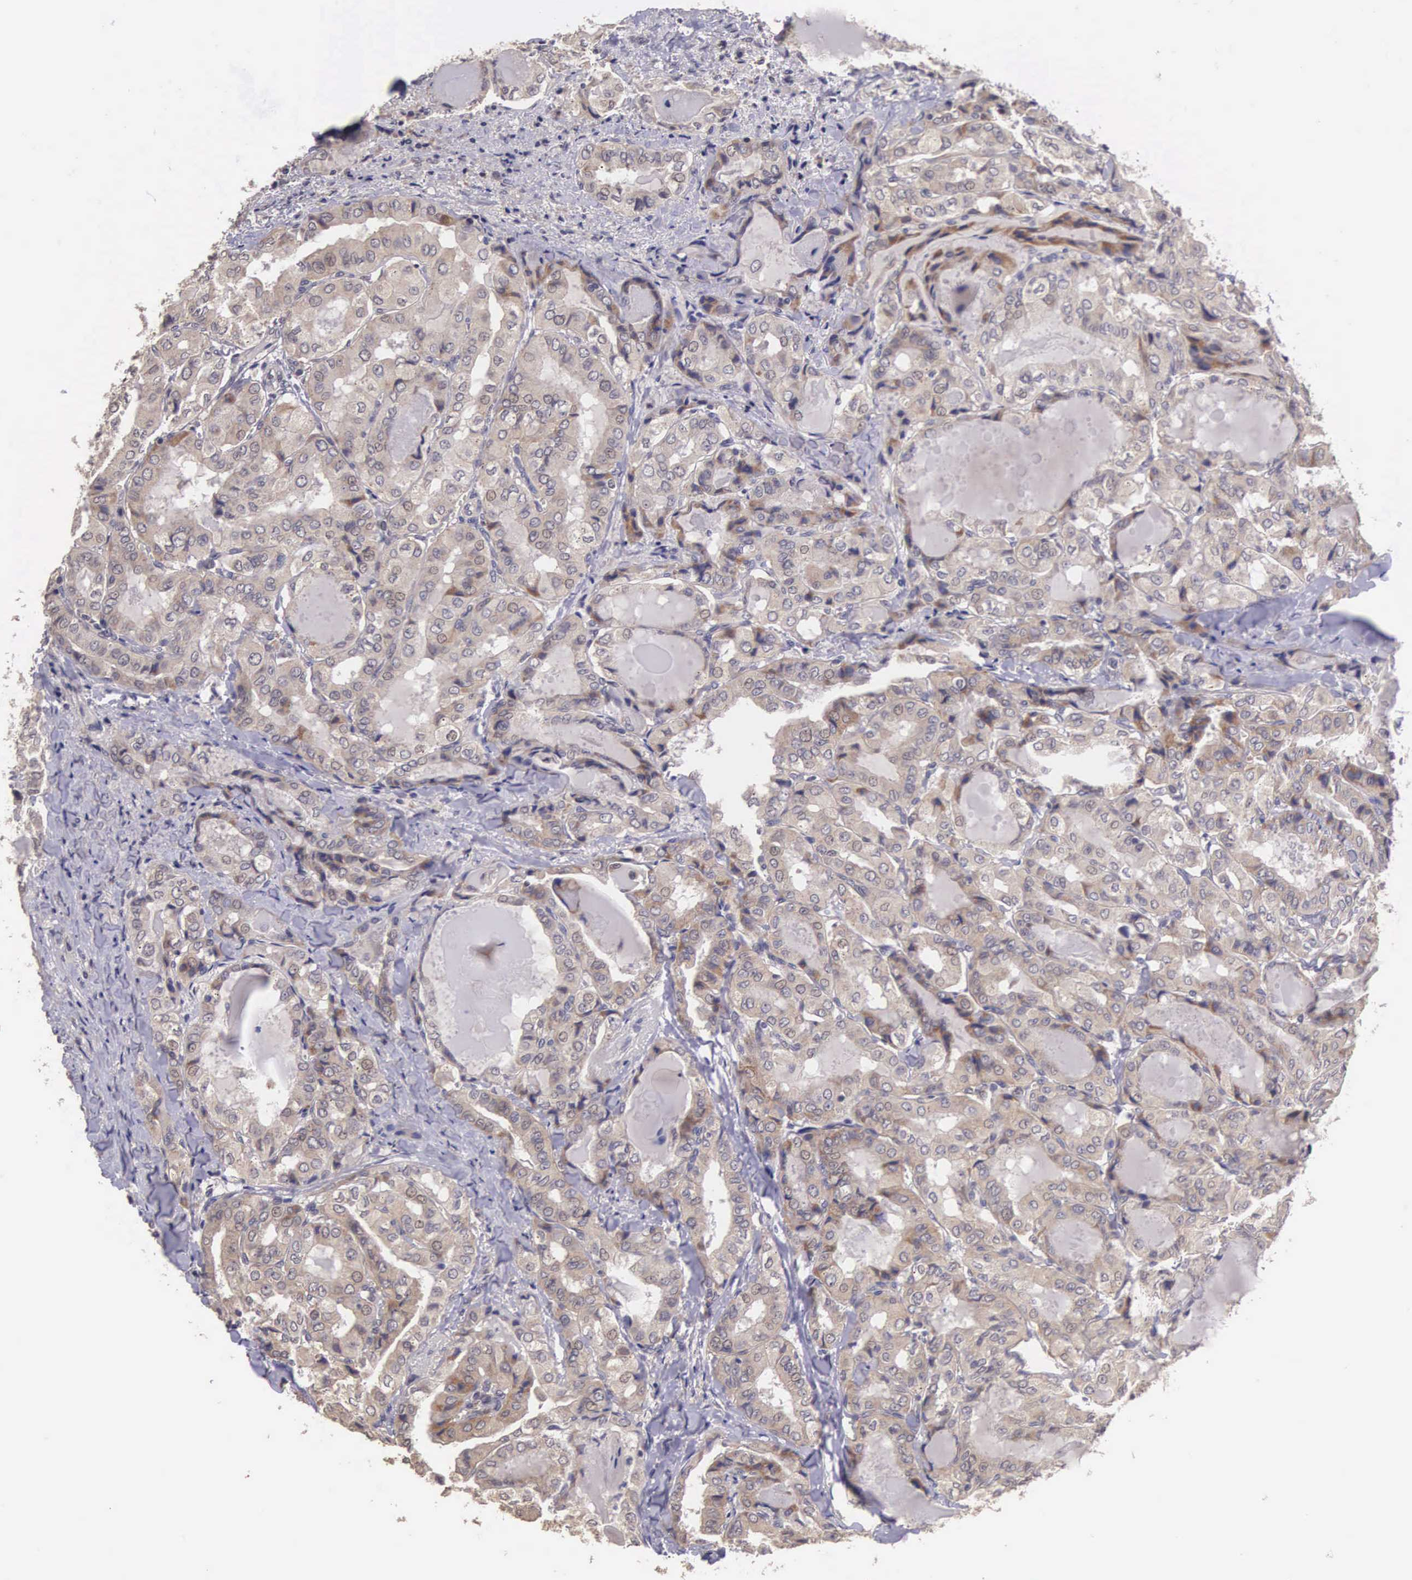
{"staining": {"intensity": "weak", "quantity": "25%-75%", "location": "cytoplasmic/membranous"}, "tissue": "thyroid cancer", "cell_type": "Tumor cells", "image_type": "cancer", "snomed": [{"axis": "morphology", "description": "Papillary adenocarcinoma, NOS"}, {"axis": "topography", "description": "Thyroid gland"}], "caption": "Immunohistochemistry (IHC) staining of thyroid papillary adenocarcinoma, which displays low levels of weak cytoplasmic/membranous positivity in about 25%-75% of tumor cells indicating weak cytoplasmic/membranous protein positivity. The staining was performed using DAB (3,3'-diaminobenzidine) (brown) for protein detection and nuclei were counterstained in hematoxylin (blue).", "gene": "CDC45", "patient": {"sex": "female", "age": 71}}